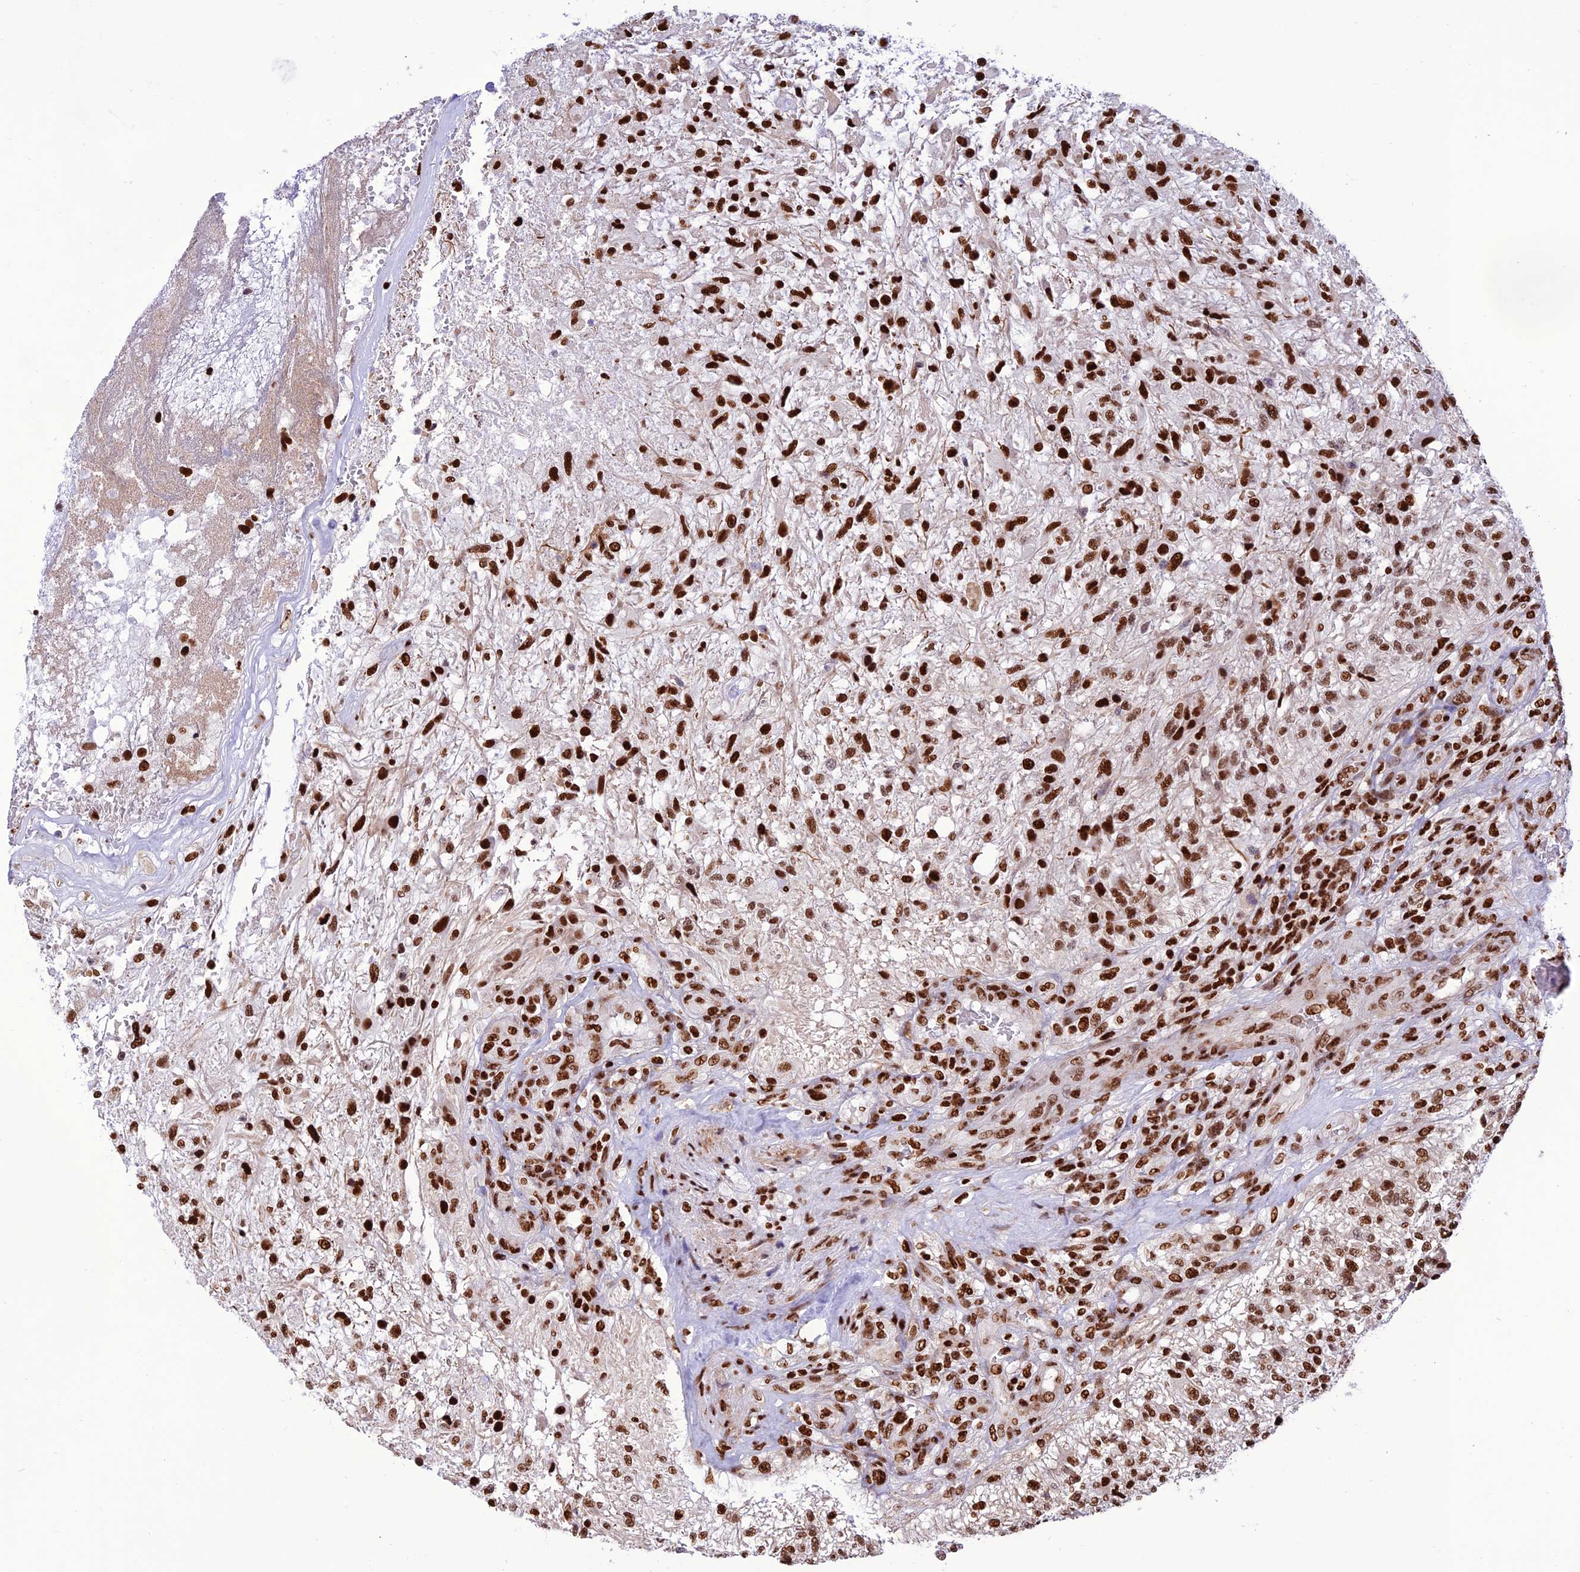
{"staining": {"intensity": "strong", "quantity": ">75%", "location": "nuclear"}, "tissue": "glioma", "cell_type": "Tumor cells", "image_type": "cancer", "snomed": [{"axis": "morphology", "description": "Glioma, malignant, High grade"}, {"axis": "topography", "description": "Brain"}], "caption": "Glioma was stained to show a protein in brown. There is high levels of strong nuclear positivity in approximately >75% of tumor cells.", "gene": "INO80E", "patient": {"sex": "male", "age": 56}}